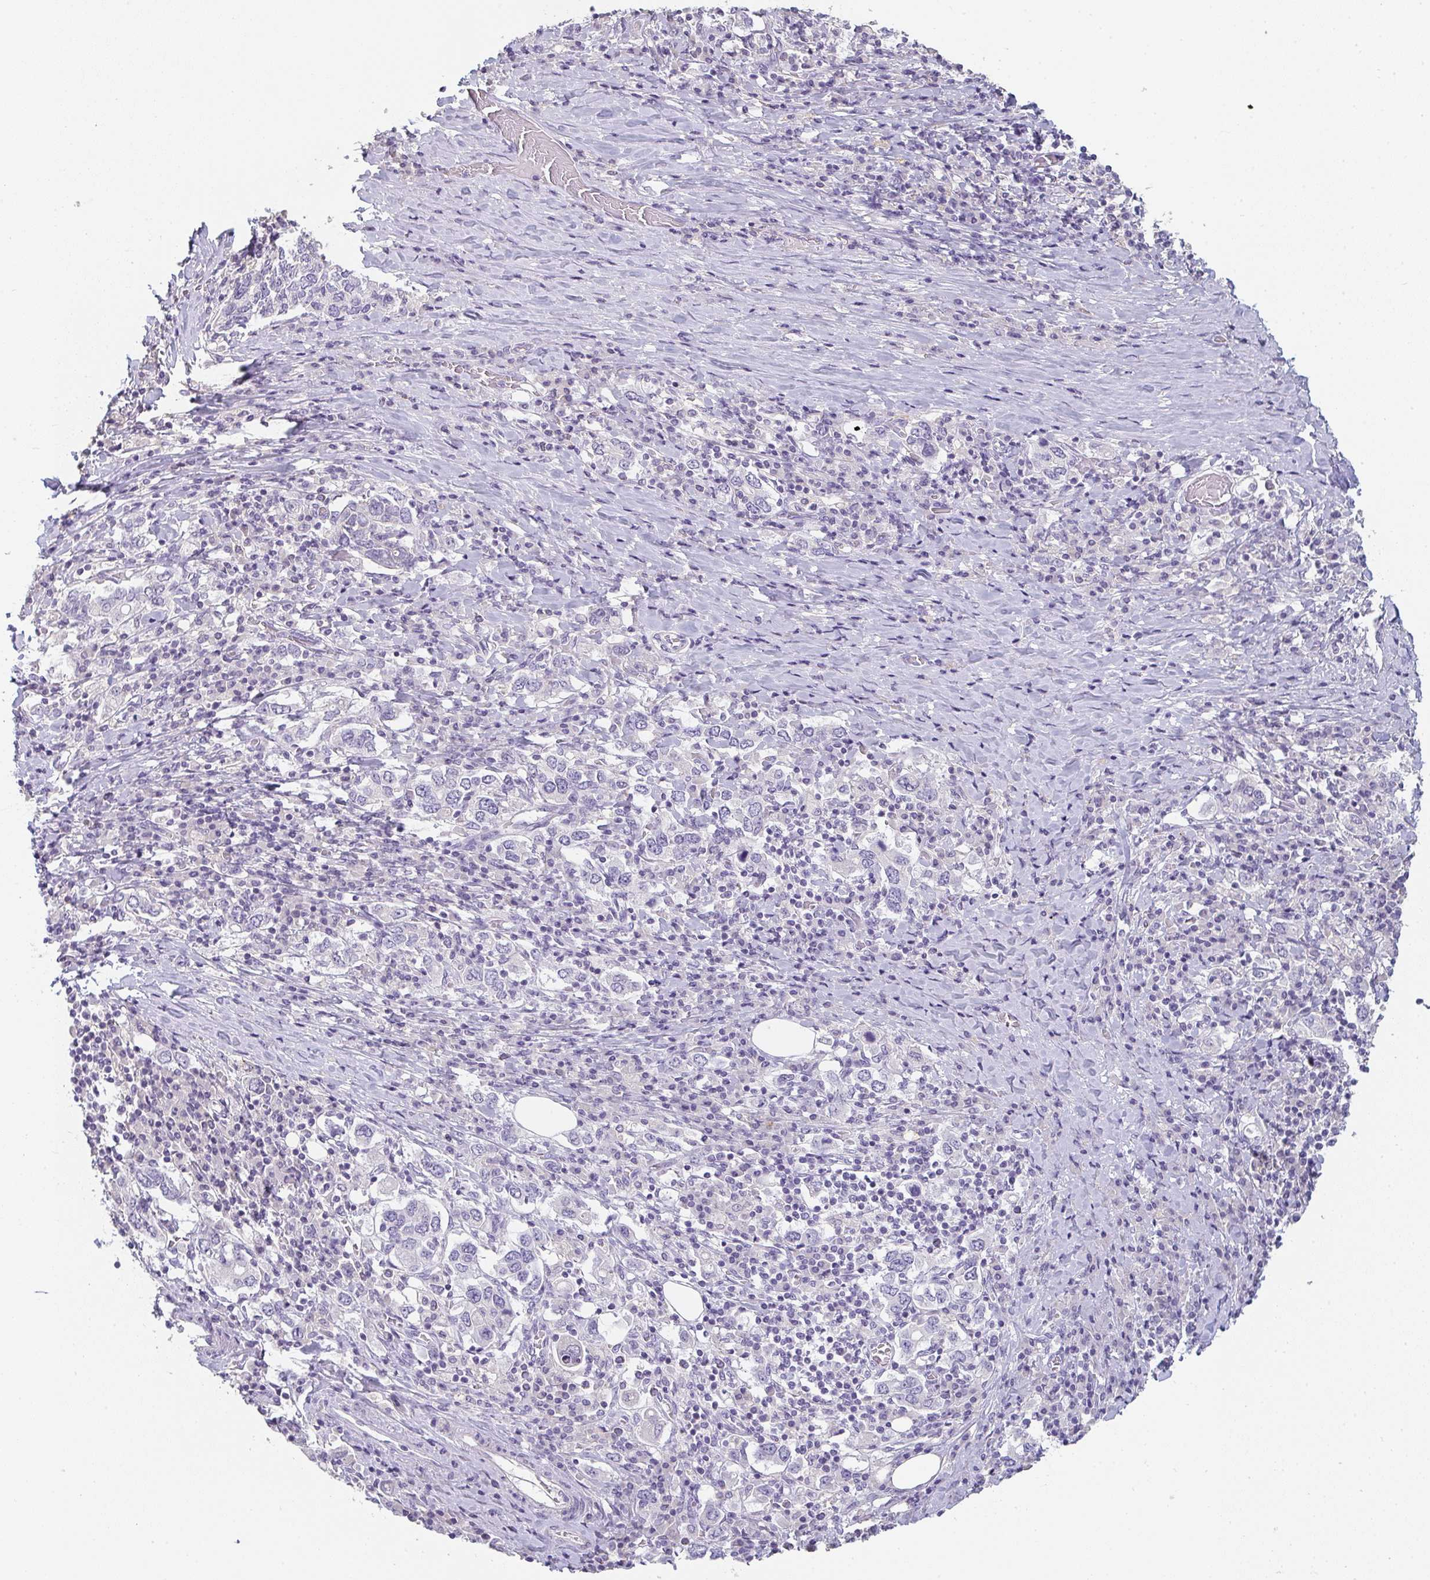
{"staining": {"intensity": "negative", "quantity": "none", "location": "none"}, "tissue": "stomach cancer", "cell_type": "Tumor cells", "image_type": "cancer", "snomed": [{"axis": "morphology", "description": "Adenocarcinoma, NOS"}, {"axis": "topography", "description": "Stomach, upper"}, {"axis": "topography", "description": "Stomach"}], "caption": "This is an immunohistochemistry (IHC) histopathology image of human stomach cancer (adenocarcinoma). There is no positivity in tumor cells.", "gene": "C1QTNF8", "patient": {"sex": "male", "age": 62}}